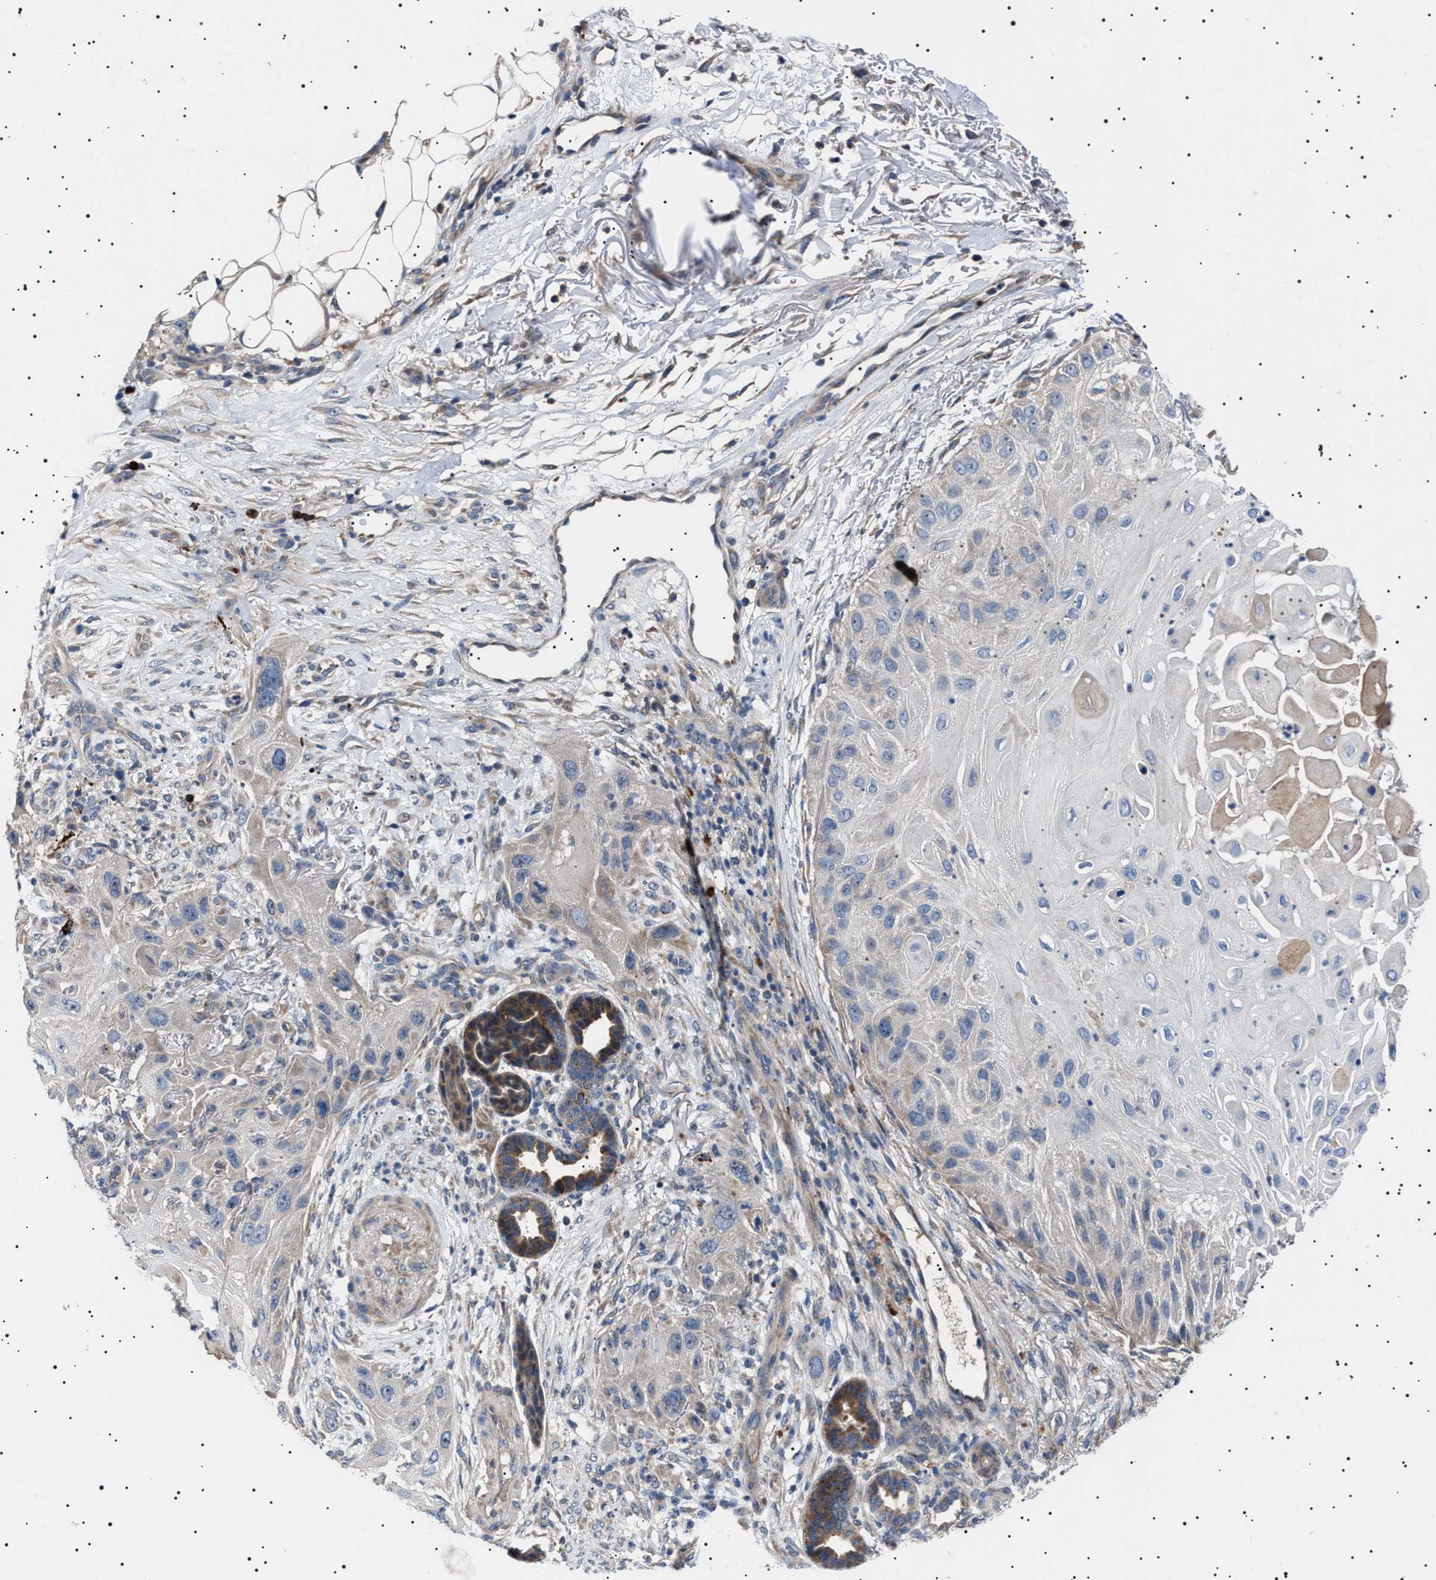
{"staining": {"intensity": "negative", "quantity": "none", "location": "none"}, "tissue": "skin cancer", "cell_type": "Tumor cells", "image_type": "cancer", "snomed": [{"axis": "morphology", "description": "Squamous cell carcinoma, NOS"}, {"axis": "topography", "description": "Skin"}], "caption": "Tumor cells show no significant protein positivity in skin cancer. (DAB immunohistochemistry visualized using brightfield microscopy, high magnification).", "gene": "PTRH1", "patient": {"sex": "female", "age": 77}}